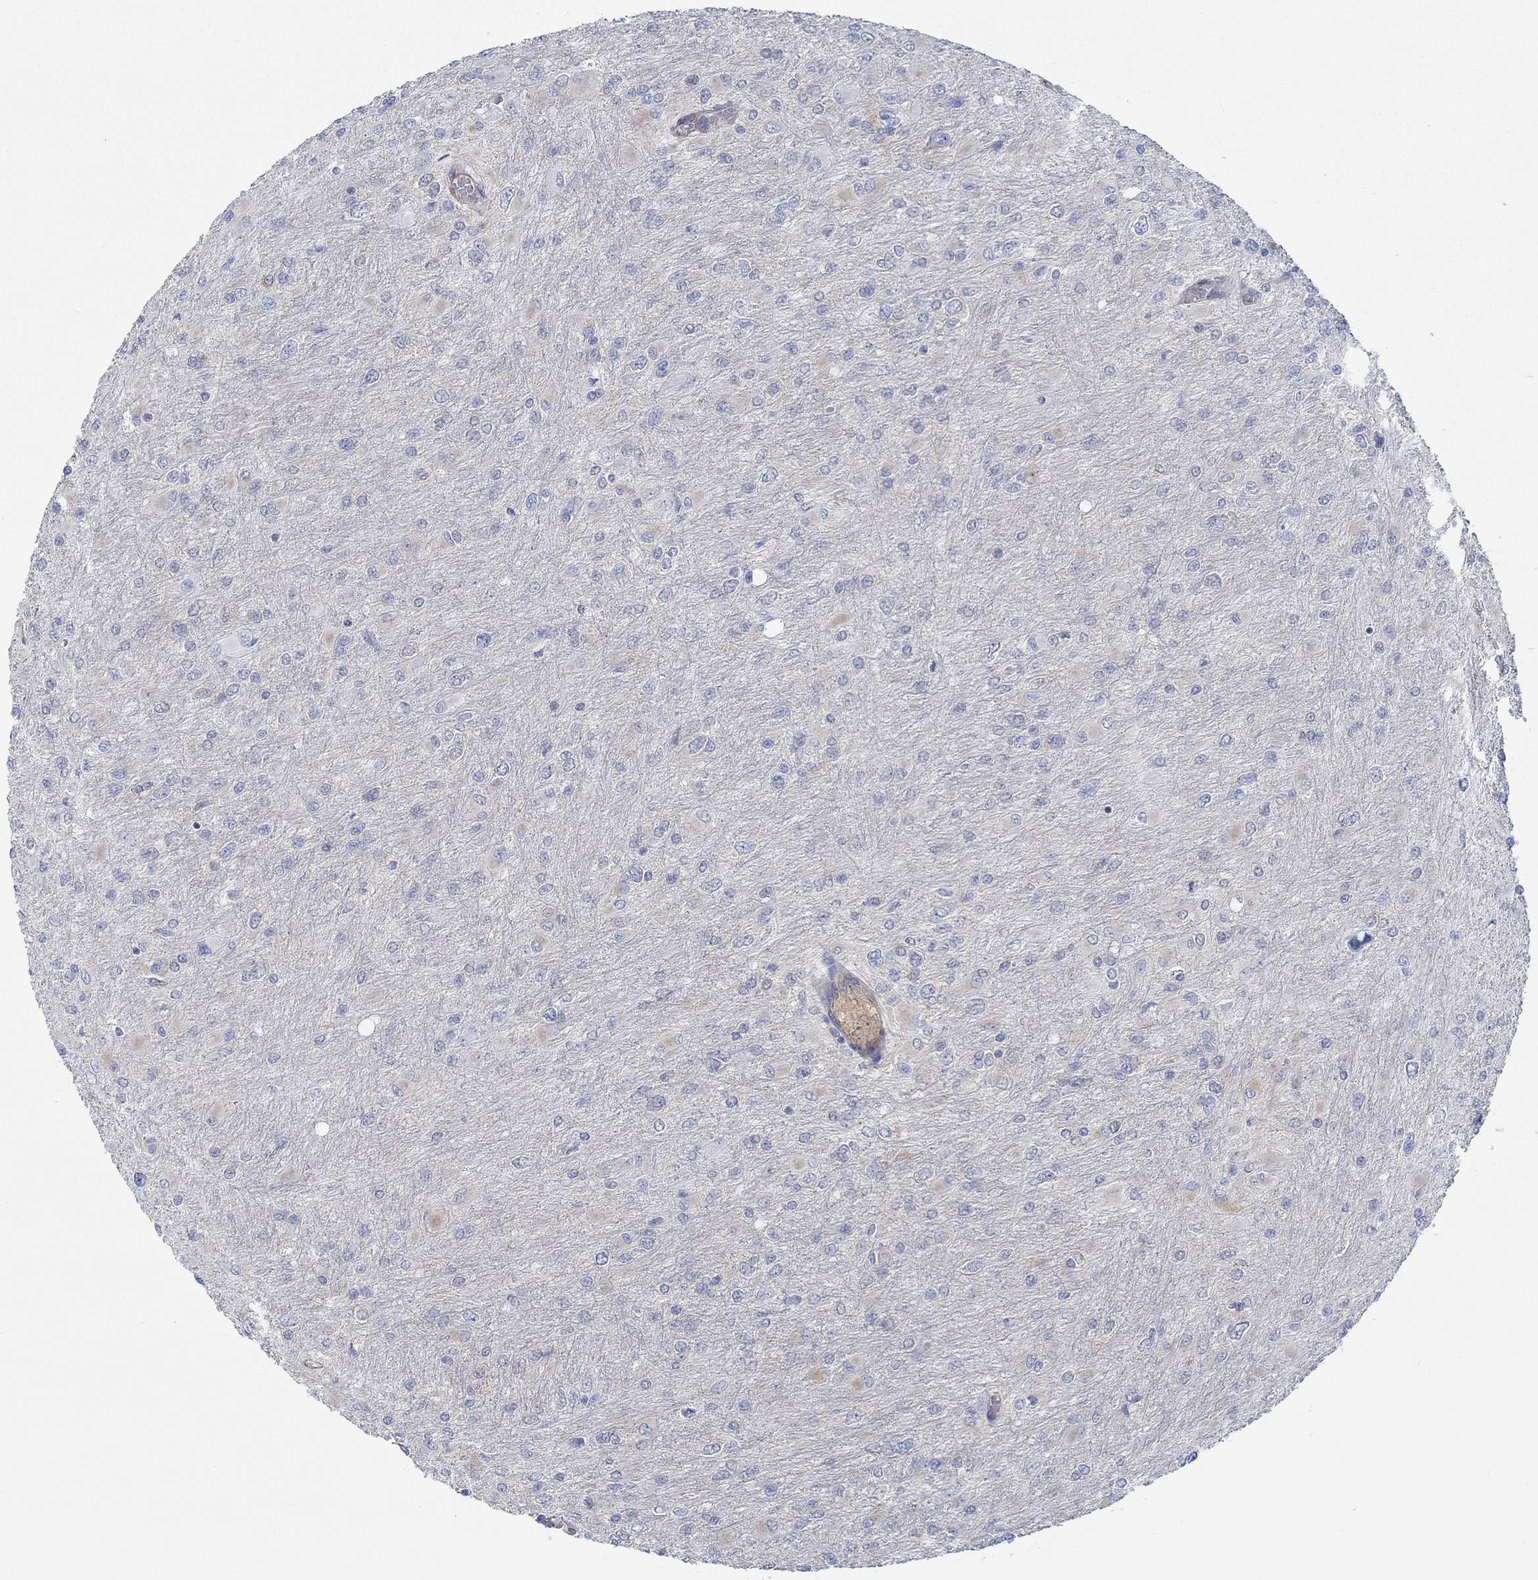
{"staining": {"intensity": "weak", "quantity": "25%-75%", "location": "cytoplasmic/membranous"}, "tissue": "glioma", "cell_type": "Tumor cells", "image_type": "cancer", "snomed": [{"axis": "morphology", "description": "Glioma, malignant, High grade"}, {"axis": "topography", "description": "Cerebral cortex"}], "caption": "Protein expression analysis of human glioma reveals weak cytoplasmic/membranous expression in approximately 25%-75% of tumor cells. Using DAB (3,3'-diaminobenzidine) (brown) and hematoxylin (blue) stains, captured at high magnification using brightfield microscopy.", "gene": "SPAG9", "patient": {"sex": "female", "age": 36}}